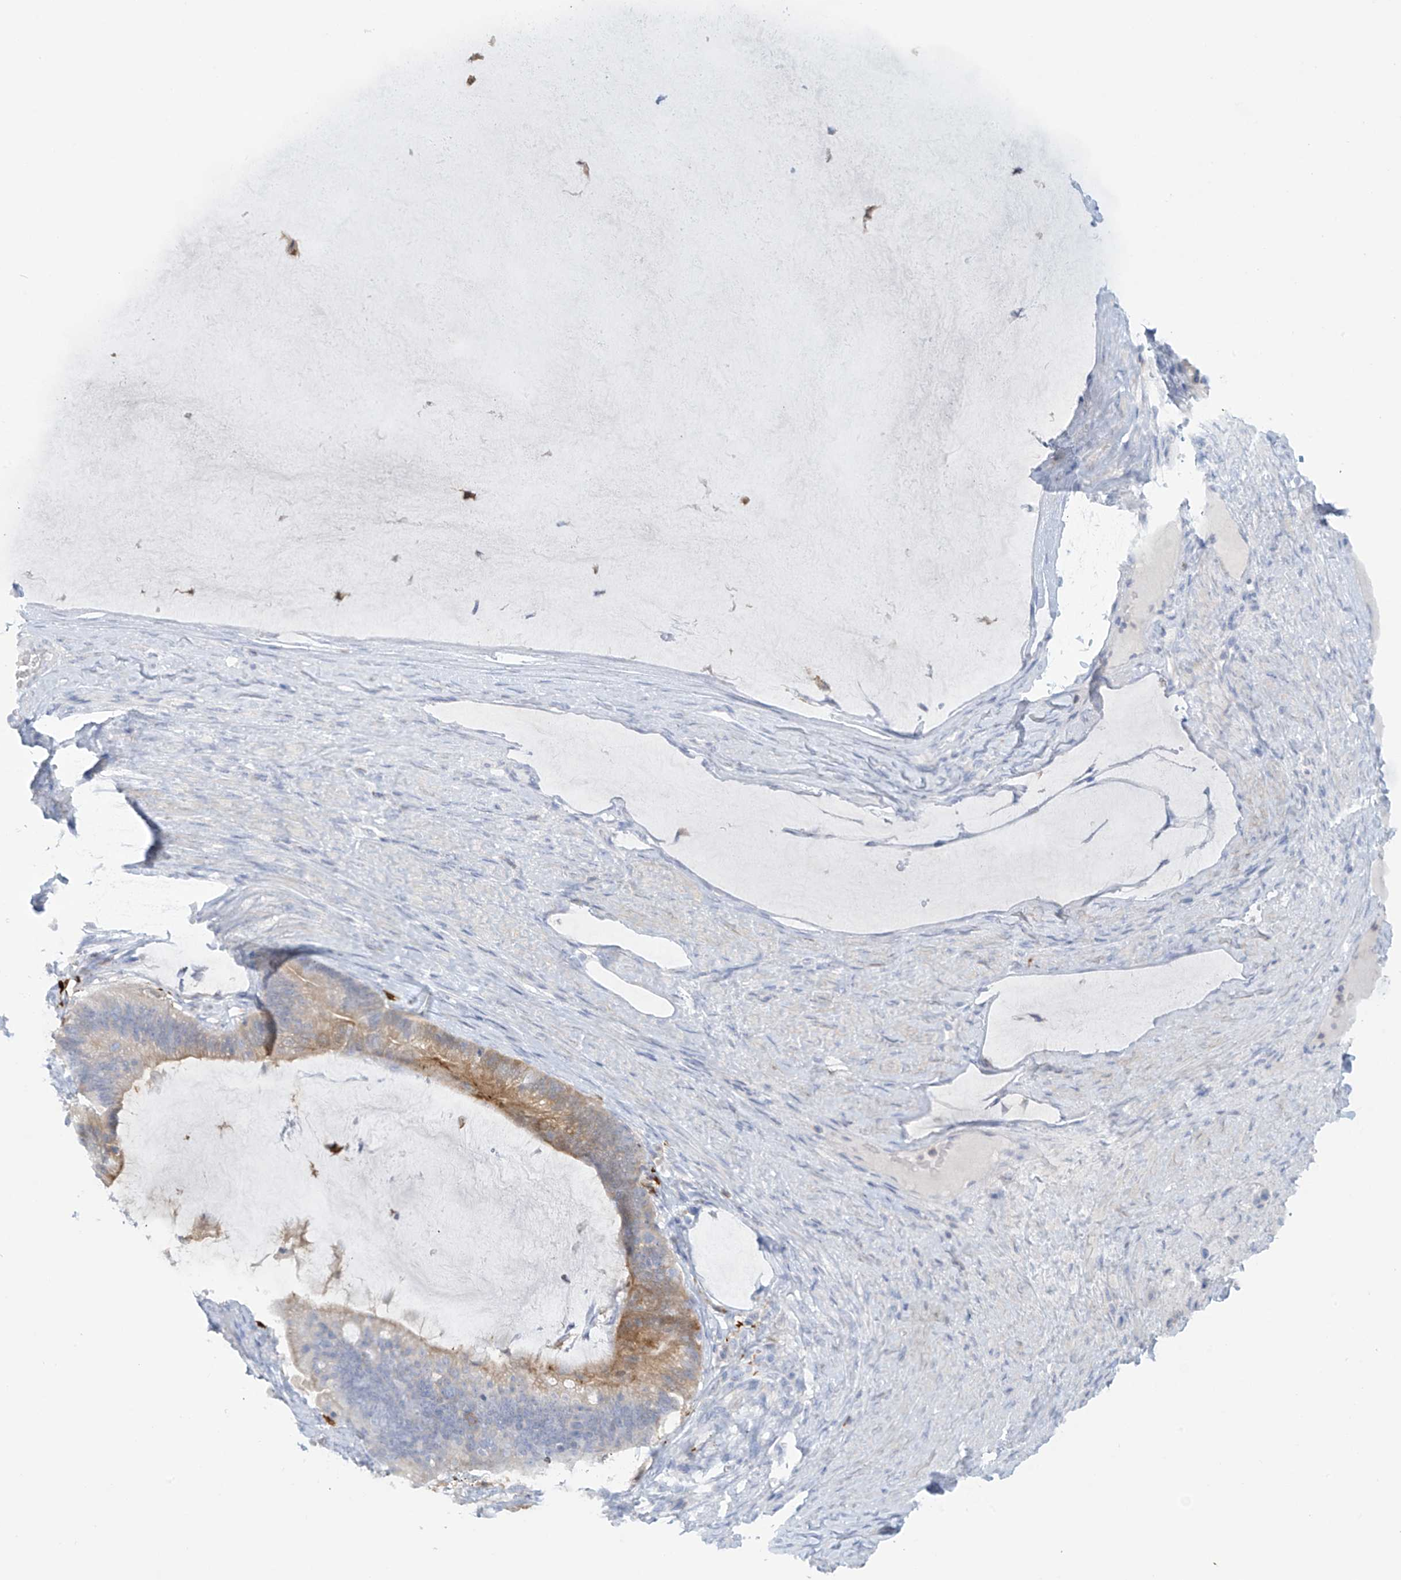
{"staining": {"intensity": "moderate", "quantity": "<25%", "location": "cytoplasmic/membranous"}, "tissue": "ovarian cancer", "cell_type": "Tumor cells", "image_type": "cancer", "snomed": [{"axis": "morphology", "description": "Cystadenocarcinoma, mucinous, NOS"}, {"axis": "topography", "description": "Ovary"}], "caption": "Ovarian cancer stained with a protein marker shows moderate staining in tumor cells.", "gene": "TRMT2B", "patient": {"sex": "female", "age": 61}}